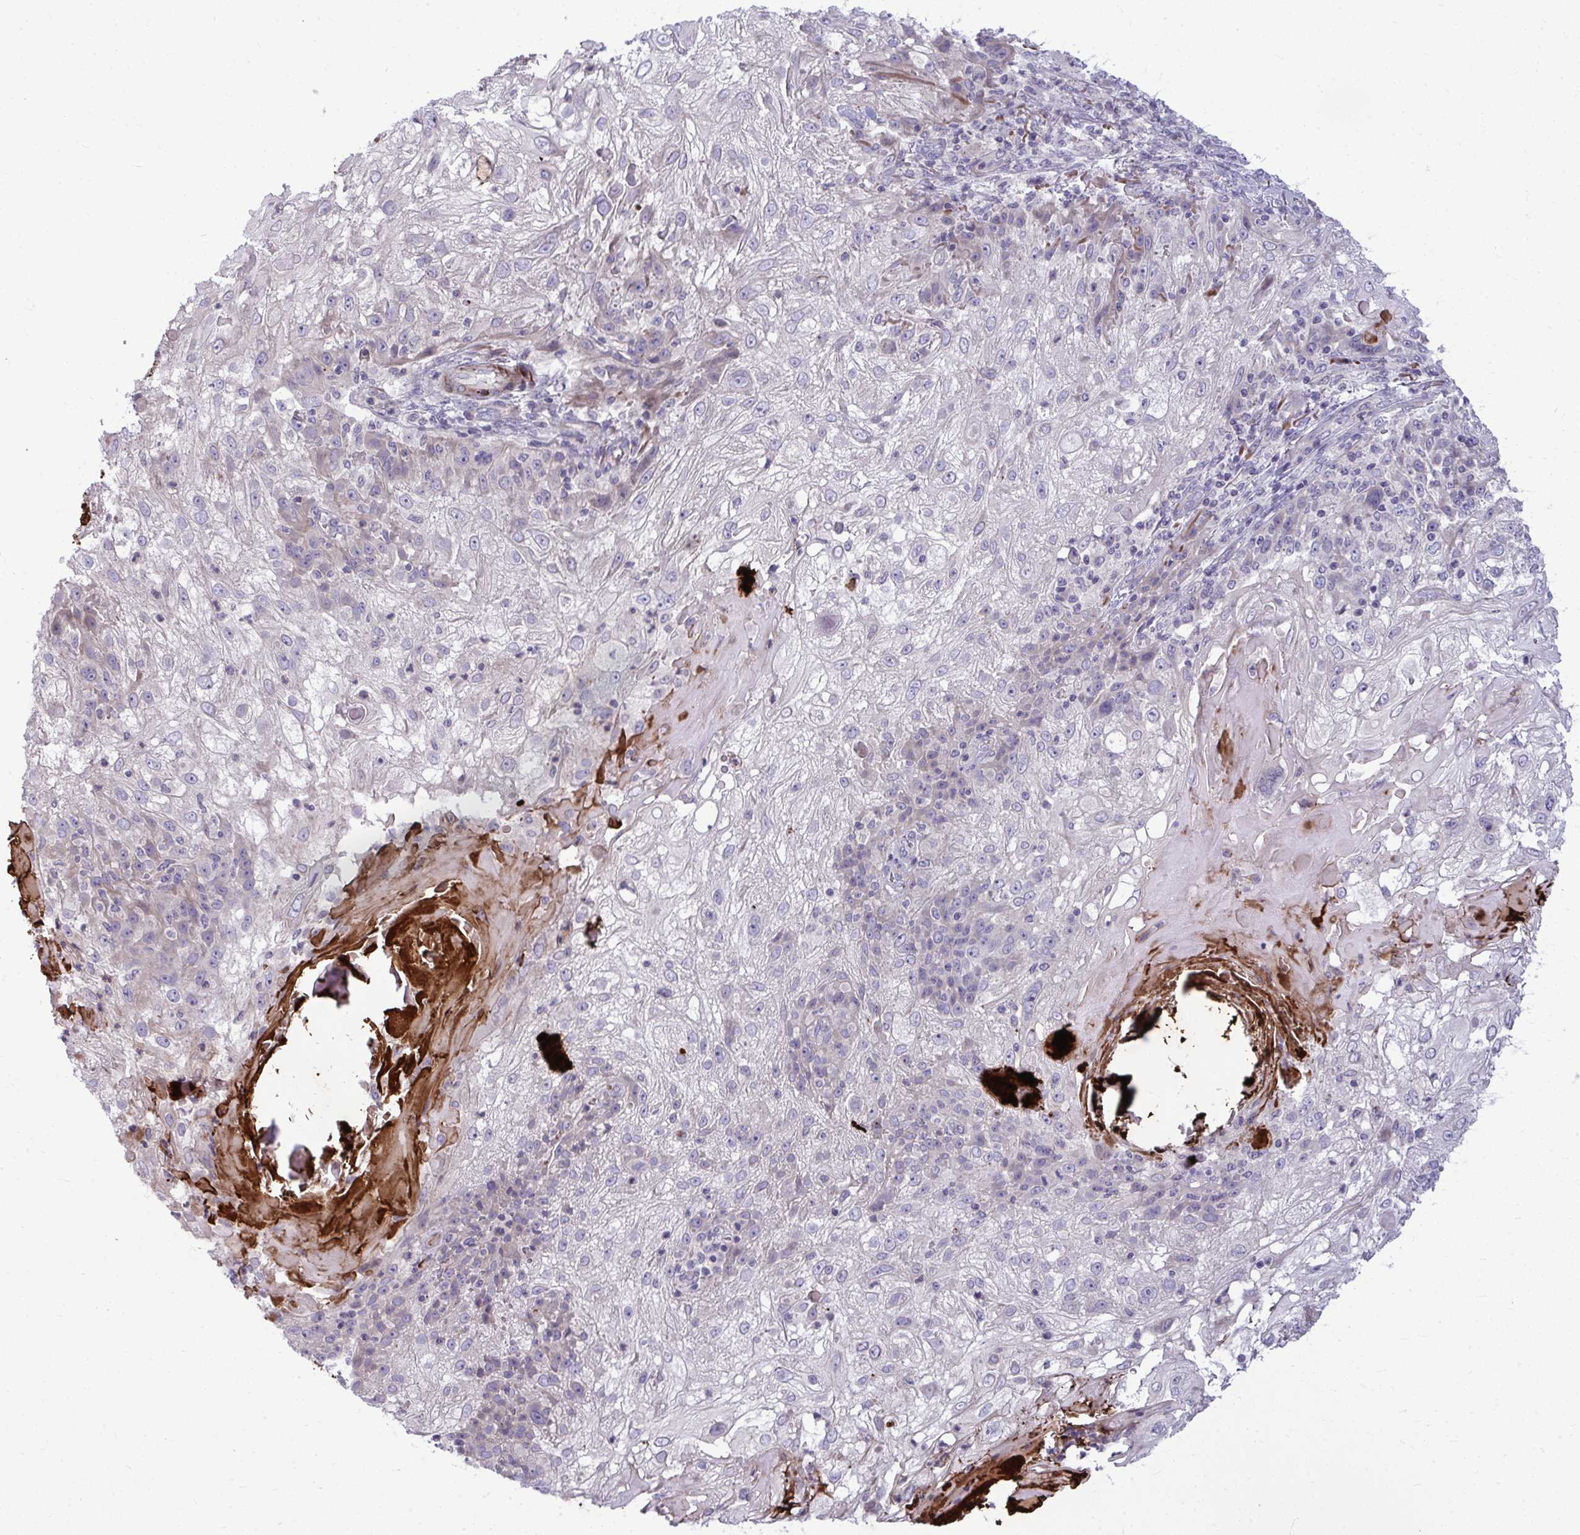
{"staining": {"intensity": "negative", "quantity": "none", "location": "none"}, "tissue": "skin cancer", "cell_type": "Tumor cells", "image_type": "cancer", "snomed": [{"axis": "morphology", "description": "Normal tissue, NOS"}, {"axis": "morphology", "description": "Squamous cell carcinoma, NOS"}, {"axis": "topography", "description": "Skin"}], "caption": "Immunohistochemistry of human skin cancer (squamous cell carcinoma) reveals no positivity in tumor cells. The staining was performed using DAB to visualize the protein expression in brown, while the nuclei were stained in blue with hematoxylin (Magnification: 20x).", "gene": "SLC14A1", "patient": {"sex": "female", "age": 83}}